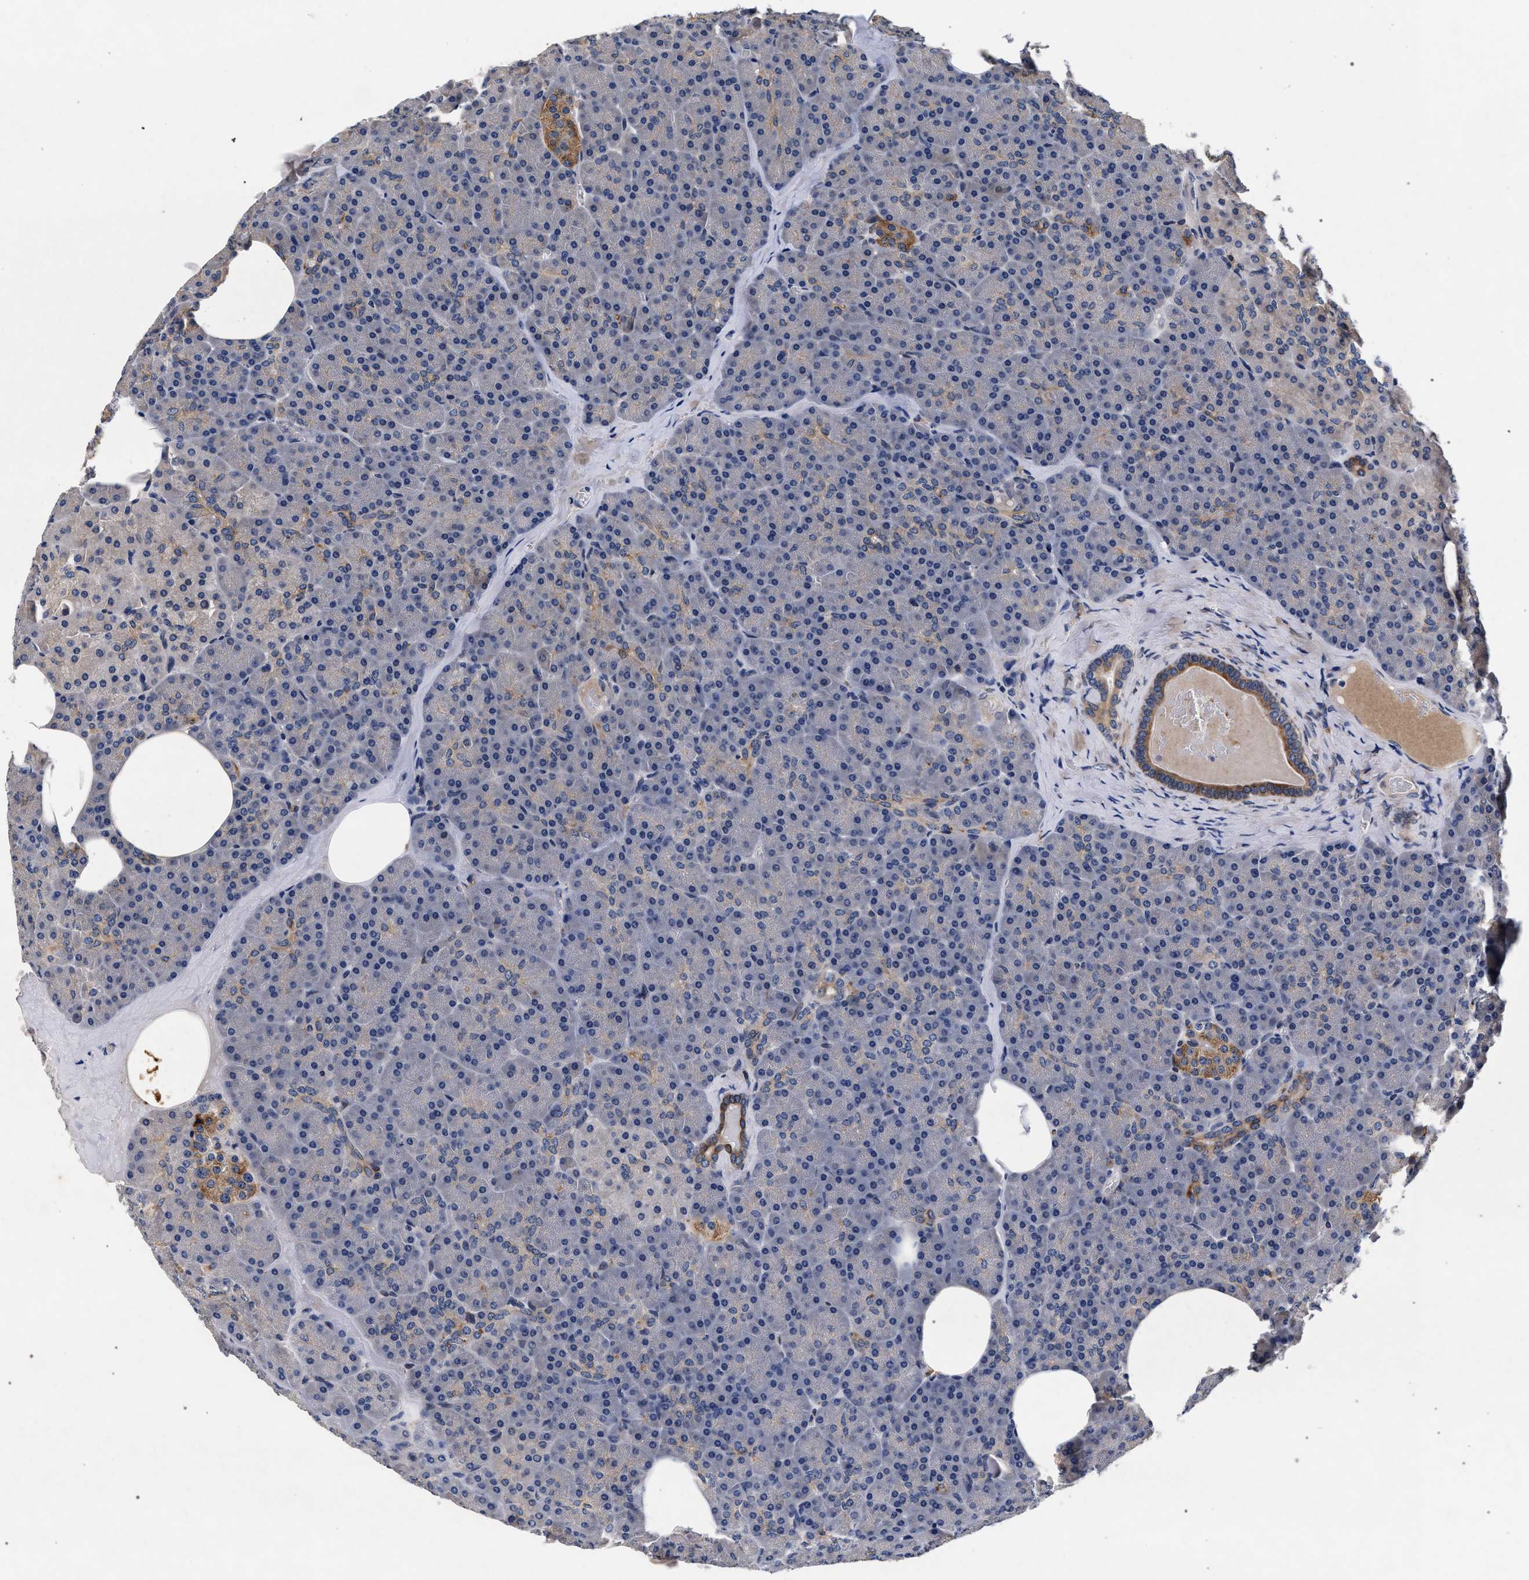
{"staining": {"intensity": "moderate", "quantity": "<25%", "location": "cytoplasmic/membranous"}, "tissue": "pancreas", "cell_type": "Exocrine glandular cells", "image_type": "normal", "snomed": [{"axis": "morphology", "description": "Normal tissue, NOS"}, {"axis": "morphology", "description": "Carcinoid, malignant, NOS"}, {"axis": "topography", "description": "Pancreas"}], "caption": "A histopathology image of pancreas stained for a protein displays moderate cytoplasmic/membranous brown staining in exocrine glandular cells. Immunohistochemistry (ihc) stains the protein of interest in brown and the nuclei are stained blue.", "gene": "NEK7", "patient": {"sex": "female", "age": 35}}